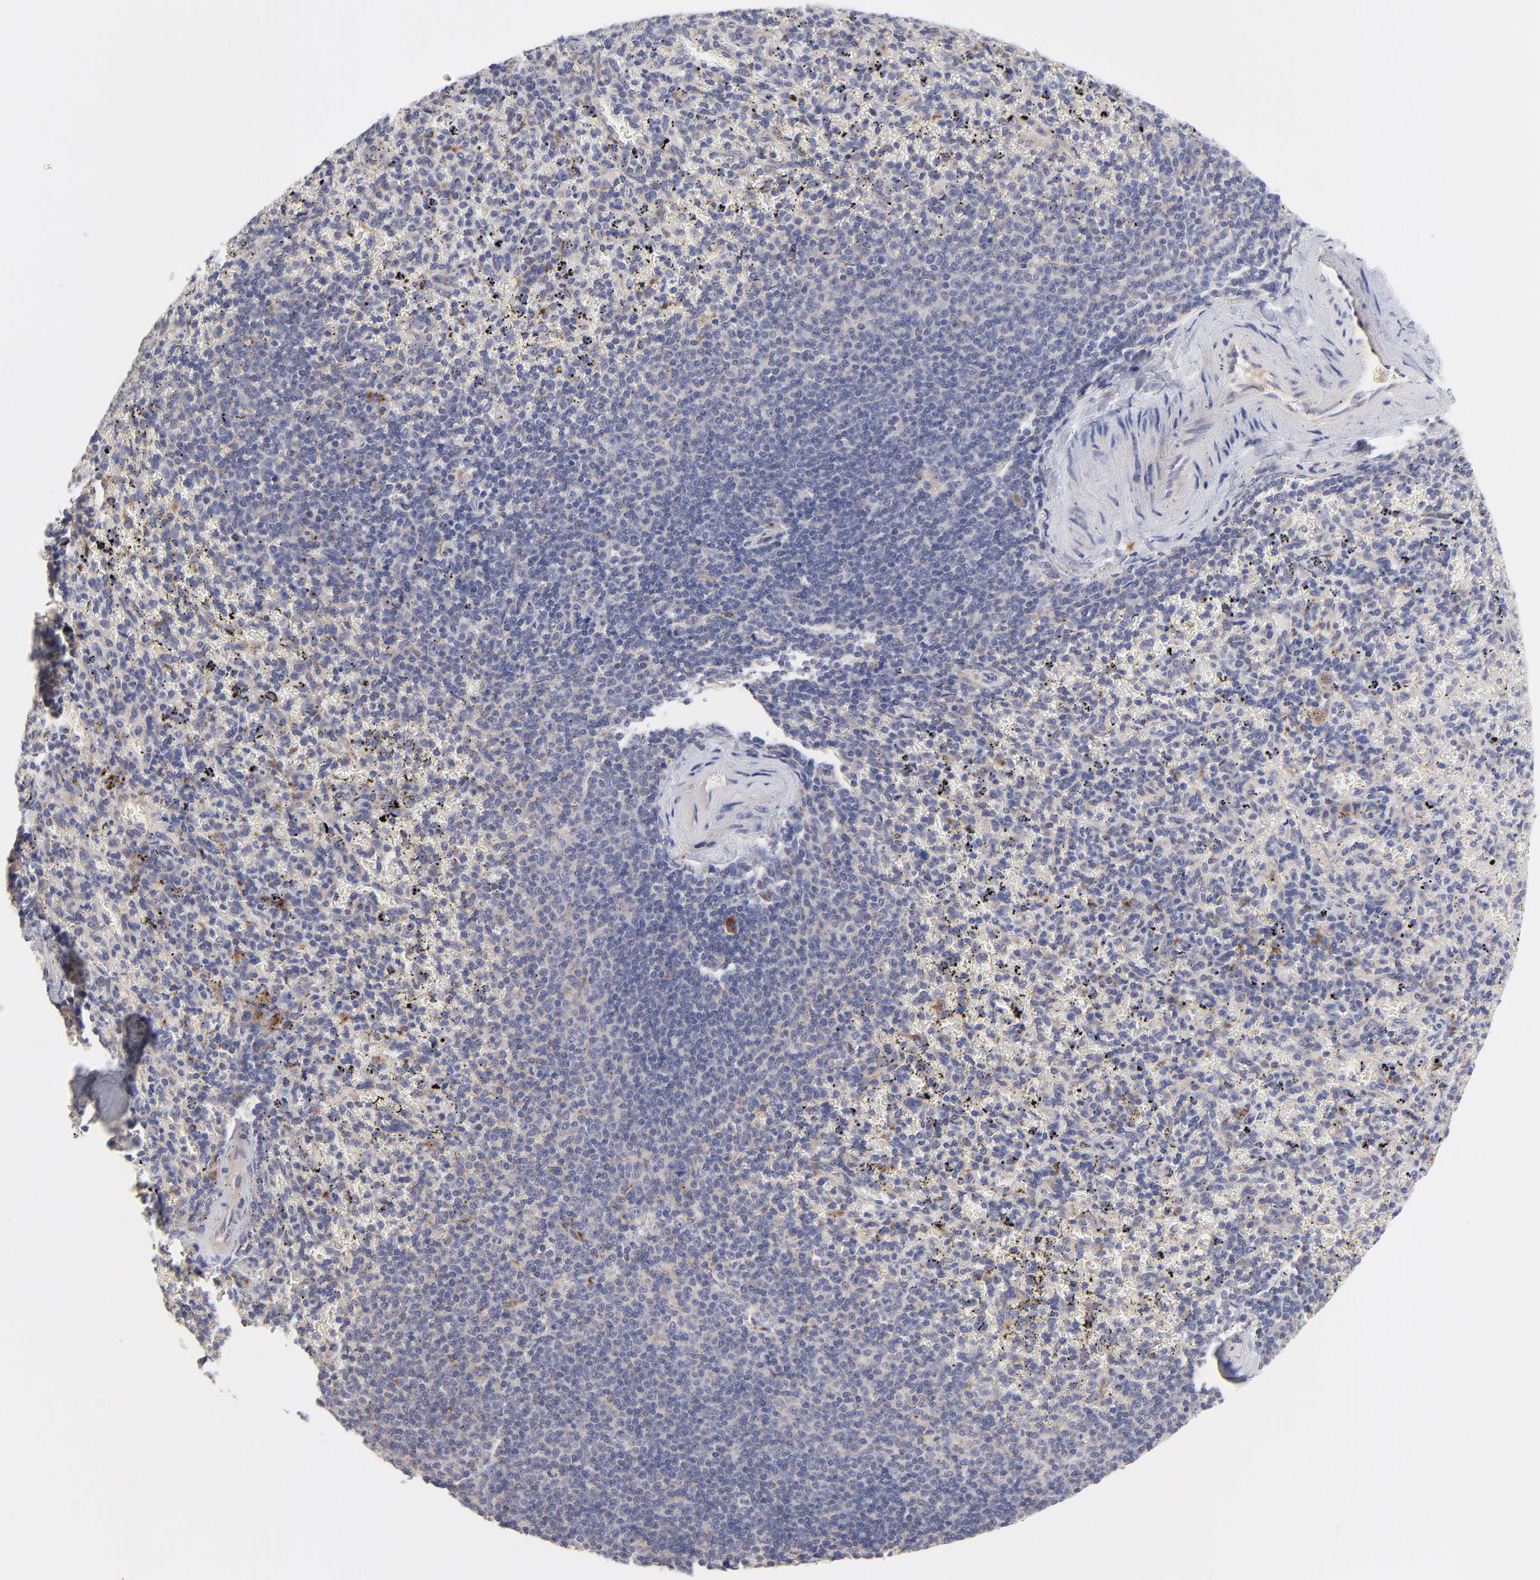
{"staining": {"intensity": "weak", "quantity": "<25%", "location": "cytoplasmic/membranous"}, "tissue": "spleen", "cell_type": "Cells in red pulp", "image_type": "normal", "snomed": [{"axis": "morphology", "description": "Normal tissue, NOS"}, {"axis": "topography", "description": "Spleen"}], "caption": "This is an immunohistochemistry micrograph of normal human spleen. There is no staining in cells in red pulp.", "gene": "PDE4B", "patient": {"sex": "female", "age": 43}}